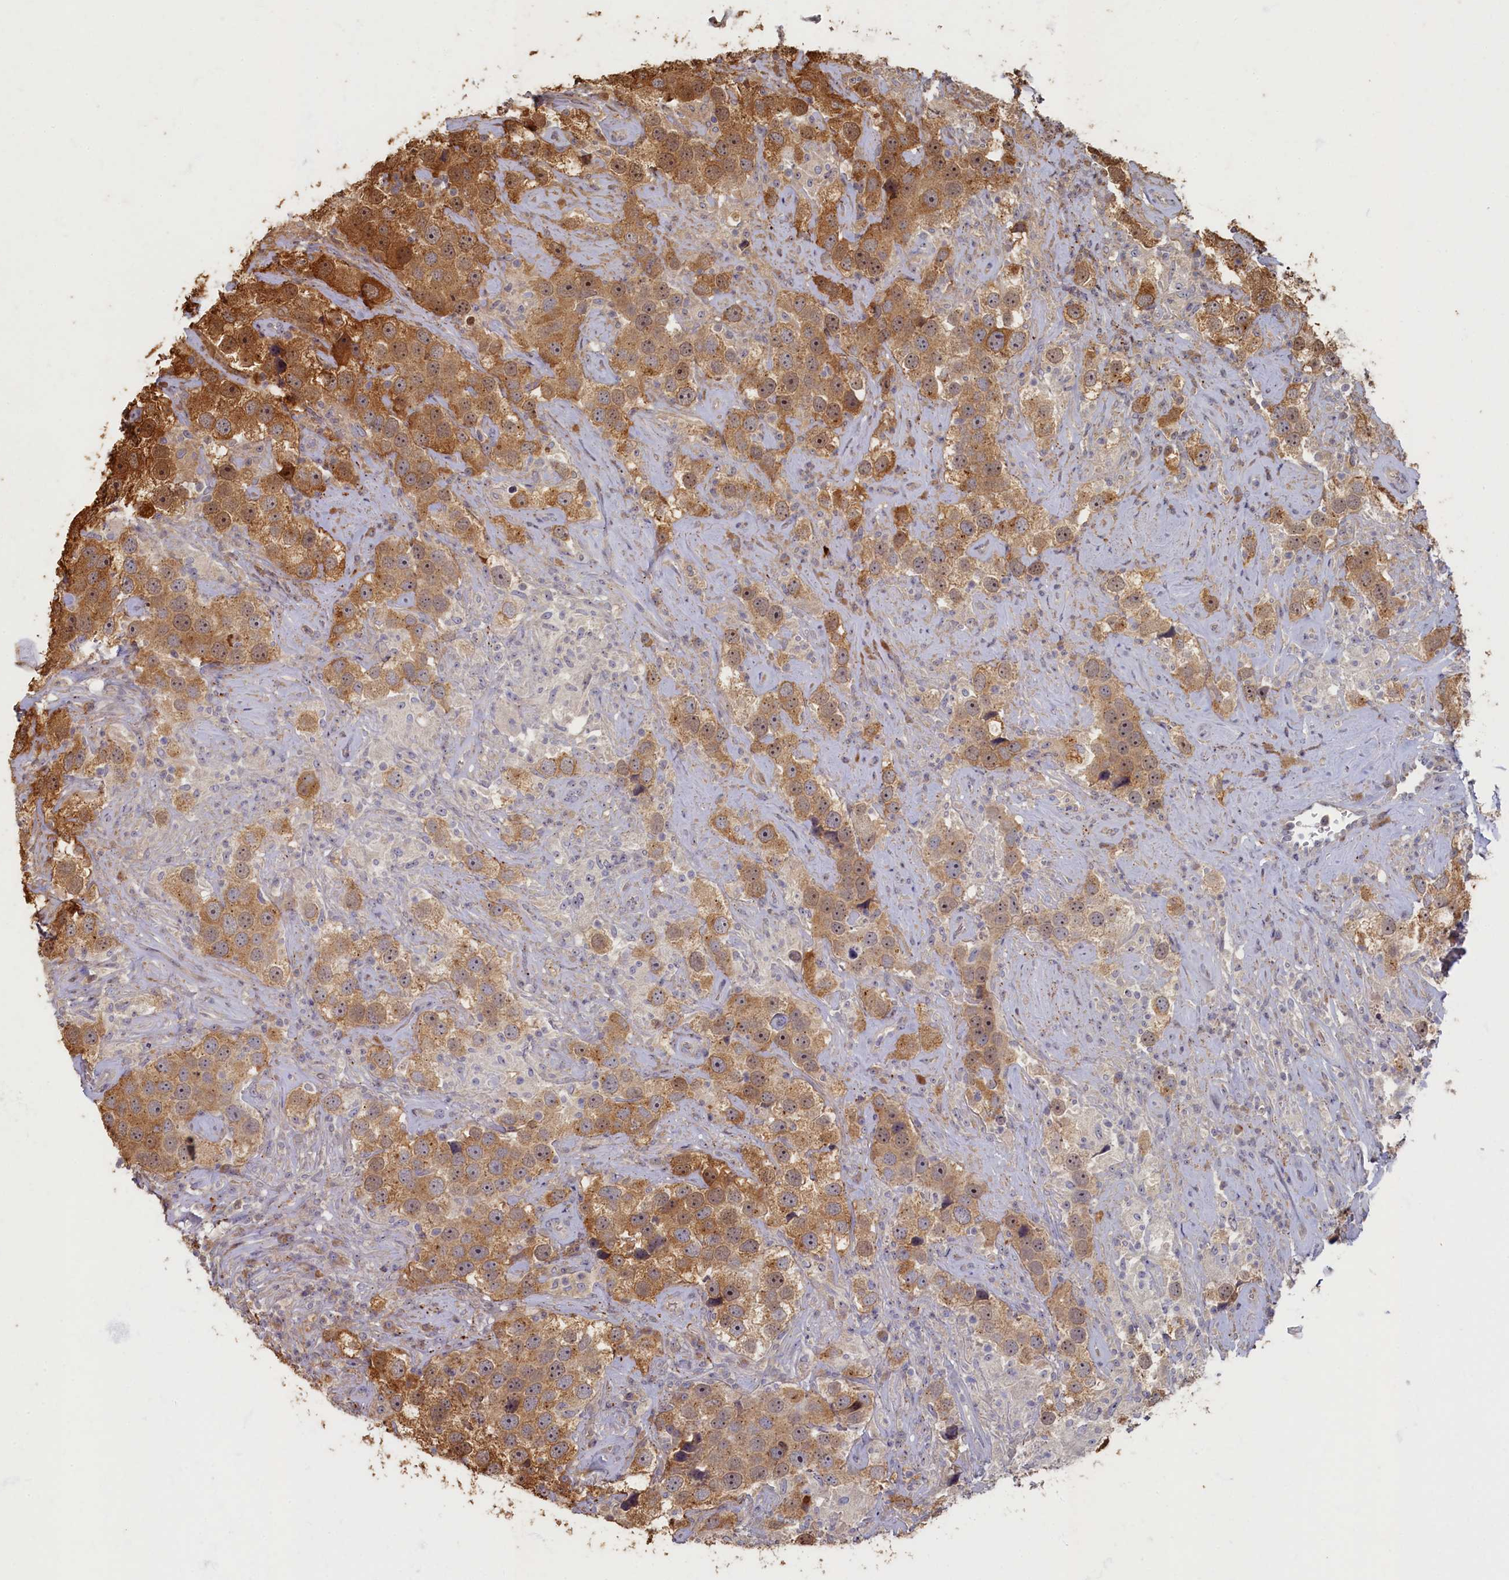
{"staining": {"intensity": "moderate", "quantity": ">75%", "location": "cytoplasmic/membranous,nuclear"}, "tissue": "testis cancer", "cell_type": "Tumor cells", "image_type": "cancer", "snomed": [{"axis": "morphology", "description": "Seminoma, NOS"}, {"axis": "topography", "description": "Testis"}], "caption": "Brown immunohistochemical staining in human testis cancer (seminoma) shows moderate cytoplasmic/membranous and nuclear expression in about >75% of tumor cells. The protein is stained brown, and the nuclei are stained in blue (DAB (3,3'-diaminobenzidine) IHC with brightfield microscopy, high magnification).", "gene": "HUNK", "patient": {"sex": "male", "age": 49}}